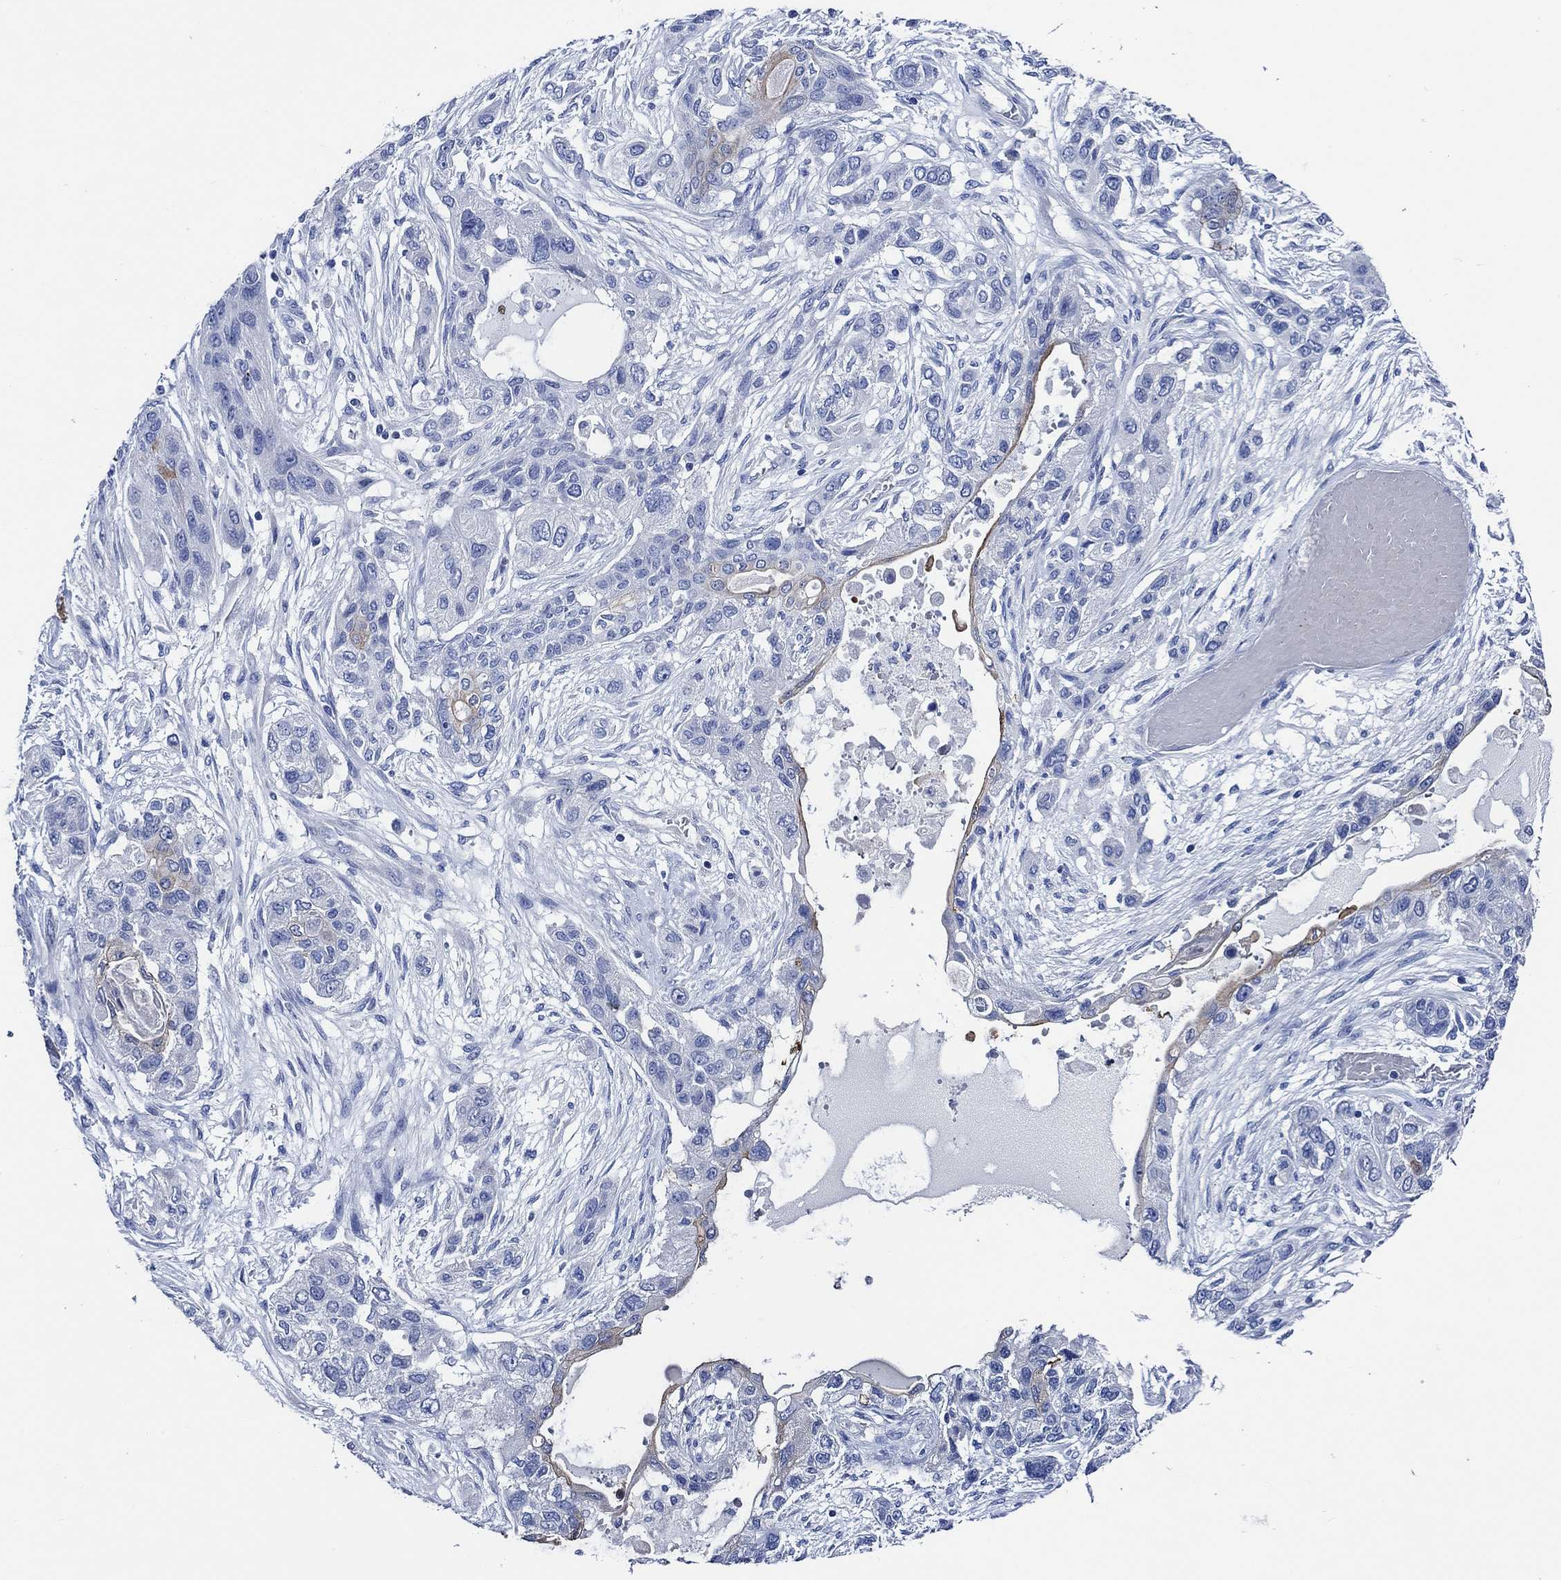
{"staining": {"intensity": "negative", "quantity": "none", "location": "none"}, "tissue": "lung cancer", "cell_type": "Tumor cells", "image_type": "cancer", "snomed": [{"axis": "morphology", "description": "Squamous cell carcinoma, NOS"}, {"axis": "topography", "description": "Lung"}], "caption": "A micrograph of lung cancer stained for a protein demonstrates no brown staining in tumor cells.", "gene": "WDR62", "patient": {"sex": "female", "age": 70}}